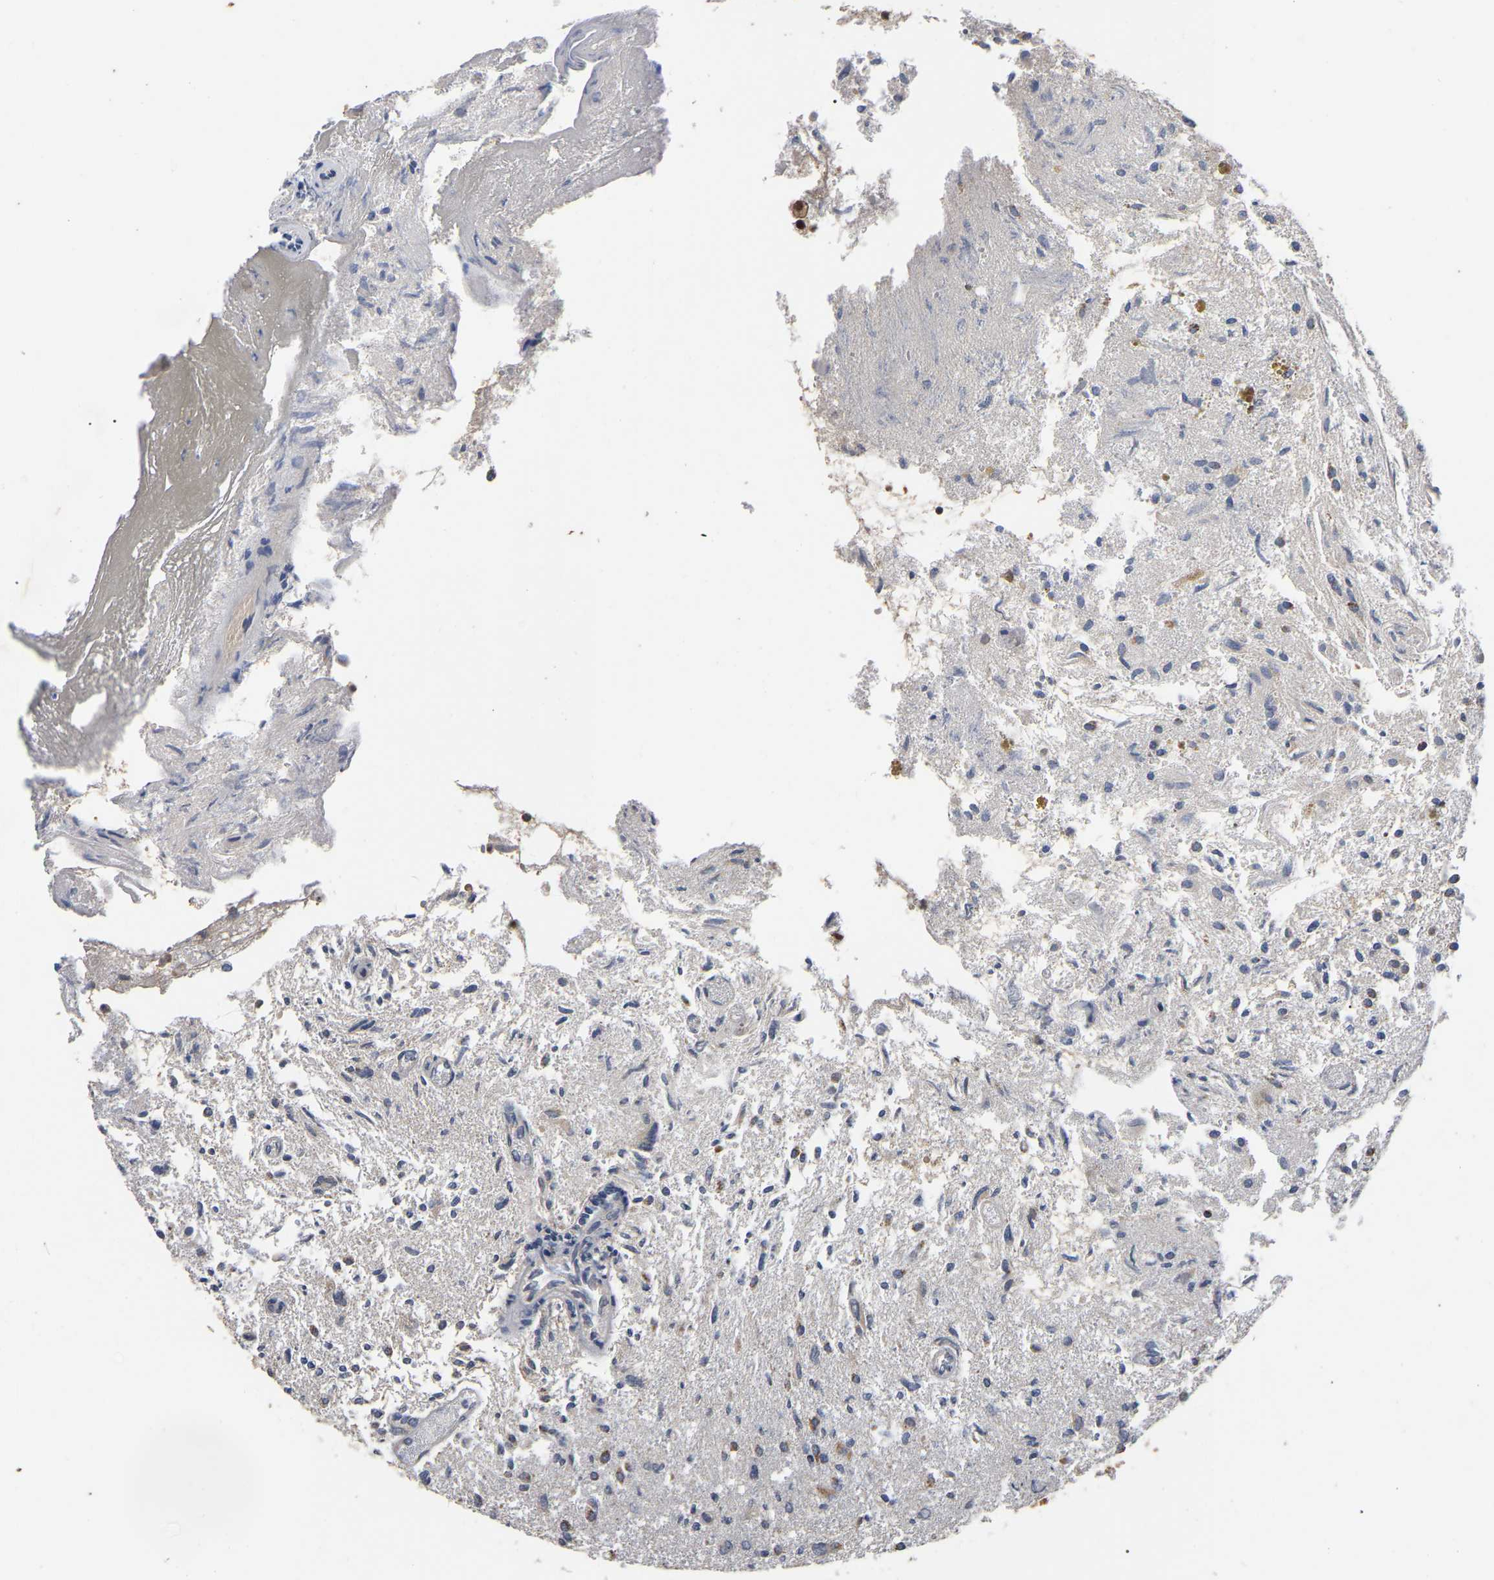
{"staining": {"intensity": "weak", "quantity": "<25%", "location": "cytoplasmic/membranous"}, "tissue": "glioma", "cell_type": "Tumor cells", "image_type": "cancer", "snomed": [{"axis": "morphology", "description": "Glioma, malignant, High grade"}, {"axis": "topography", "description": "Brain"}], "caption": "The photomicrograph shows no staining of tumor cells in high-grade glioma (malignant).", "gene": "FAM219A", "patient": {"sex": "female", "age": 59}}